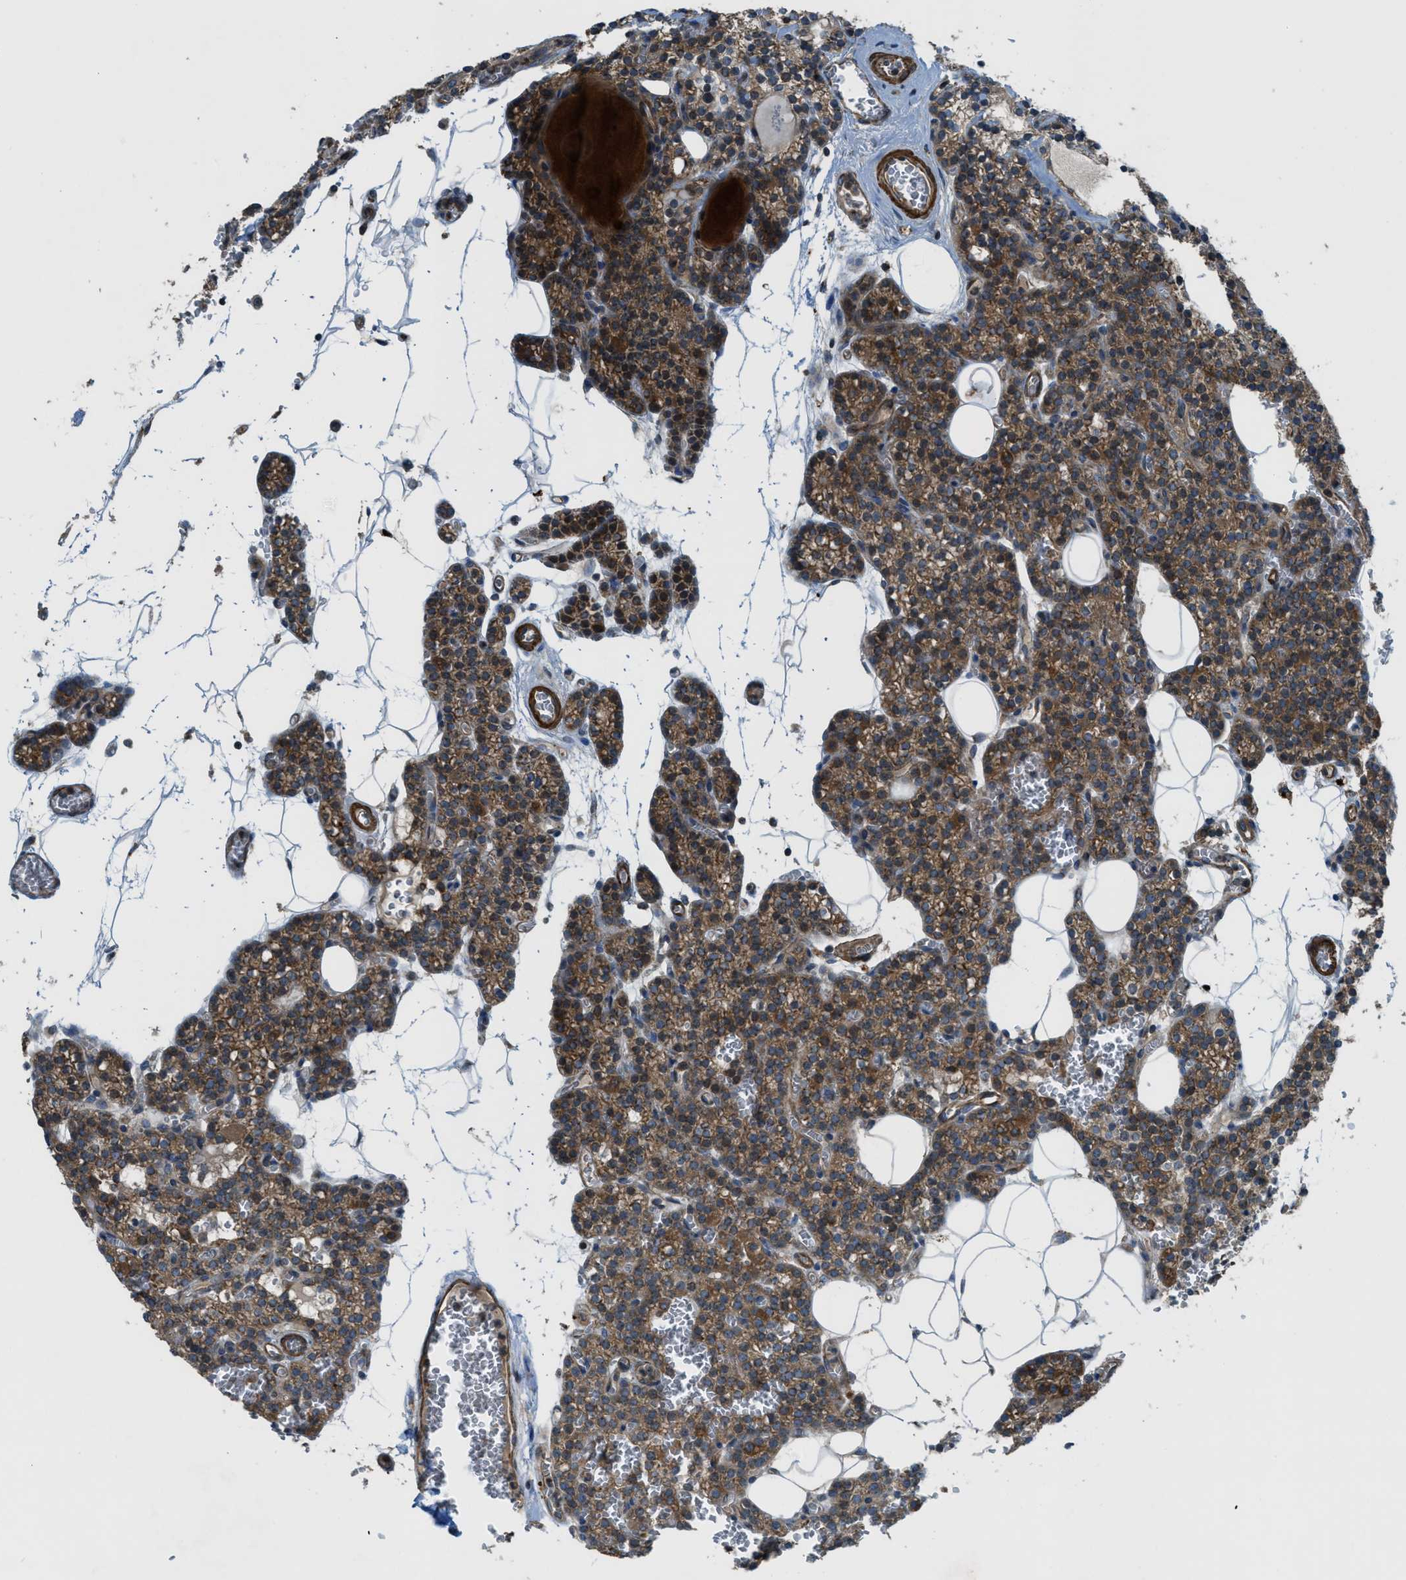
{"staining": {"intensity": "moderate", "quantity": ">75%", "location": "cytoplasmic/membranous"}, "tissue": "parathyroid gland", "cell_type": "Glandular cells", "image_type": "normal", "snomed": [{"axis": "morphology", "description": "Normal tissue, NOS"}, {"axis": "morphology", "description": "Adenoma, NOS"}, {"axis": "topography", "description": "Parathyroid gland"}], "caption": "Benign parathyroid gland reveals moderate cytoplasmic/membranous positivity in approximately >75% of glandular cells, visualized by immunohistochemistry. (brown staining indicates protein expression, while blue staining denotes nuclei).", "gene": "VEZT", "patient": {"sex": "female", "age": 58}}